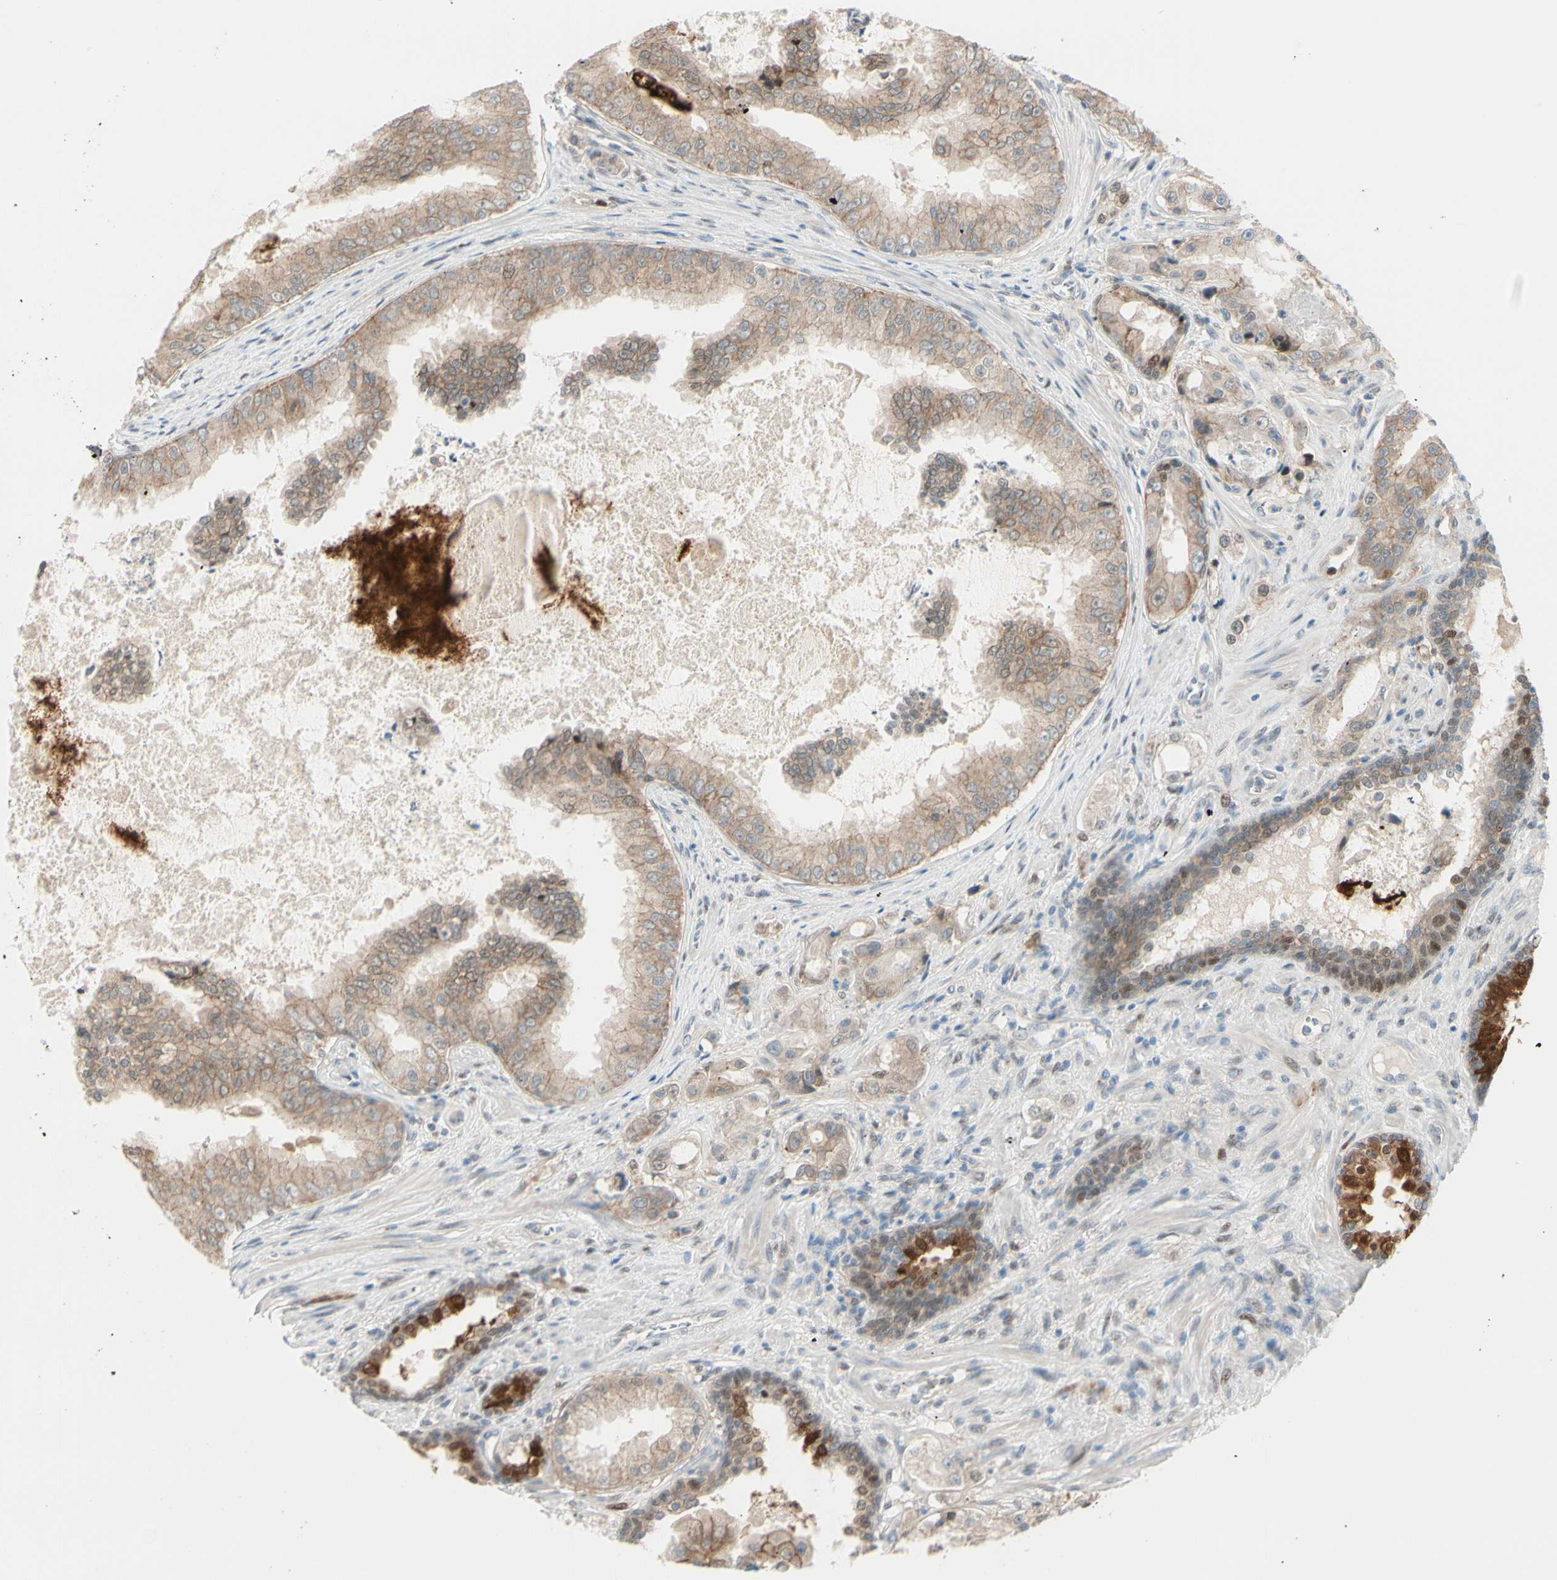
{"staining": {"intensity": "weak", "quantity": ">75%", "location": "cytoplasmic/membranous"}, "tissue": "prostate cancer", "cell_type": "Tumor cells", "image_type": "cancer", "snomed": [{"axis": "morphology", "description": "Adenocarcinoma, High grade"}, {"axis": "topography", "description": "Prostate"}], "caption": "Immunohistochemistry (DAB (3,3'-diaminobenzidine)) staining of human high-grade adenocarcinoma (prostate) shows weak cytoplasmic/membranous protein staining in approximately >75% of tumor cells.", "gene": "PTTG1", "patient": {"sex": "male", "age": 73}}